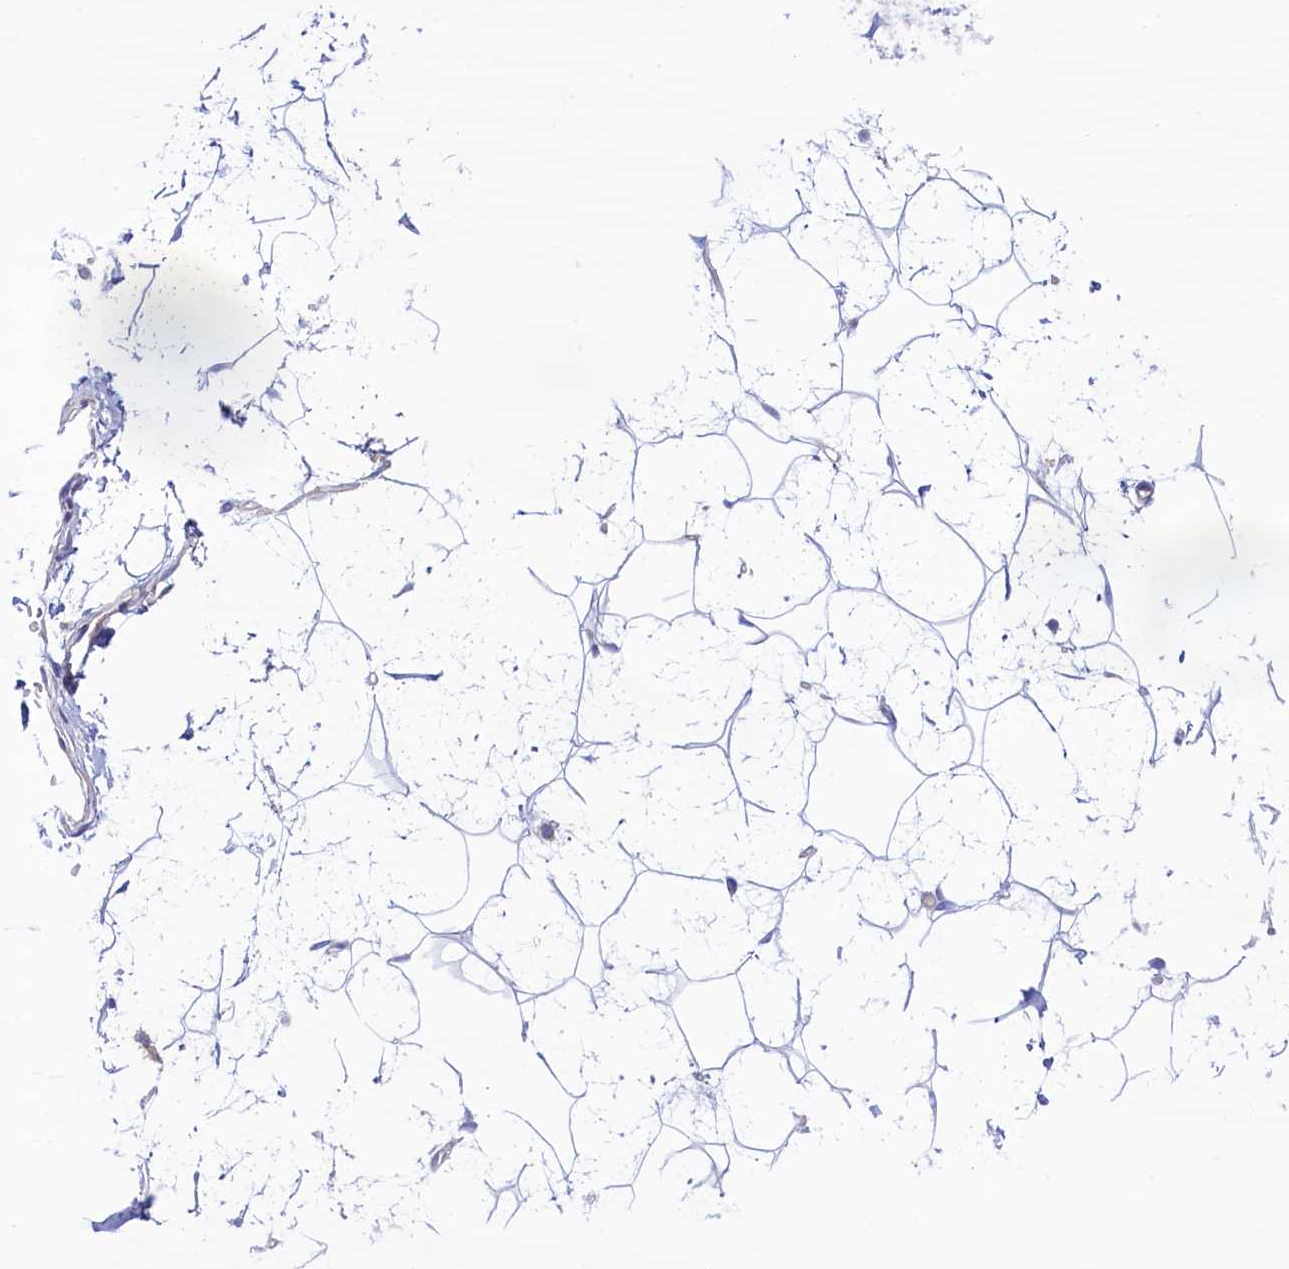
{"staining": {"intensity": "negative", "quantity": "none", "location": "none"}, "tissue": "adipose tissue", "cell_type": "Adipocytes", "image_type": "normal", "snomed": [{"axis": "morphology", "description": "Normal tissue, NOS"}, {"axis": "topography", "description": "Breast"}], "caption": "An immunohistochemistry (IHC) photomicrograph of unremarkable adipose tissue is shown. There is no staining in adipocytes of adipose tissue. (DAB IHC visualized using brightfield microscopy, high magnification).", "gene": "KRBOX5", "patient": {"sex": "female", "age": 26}}